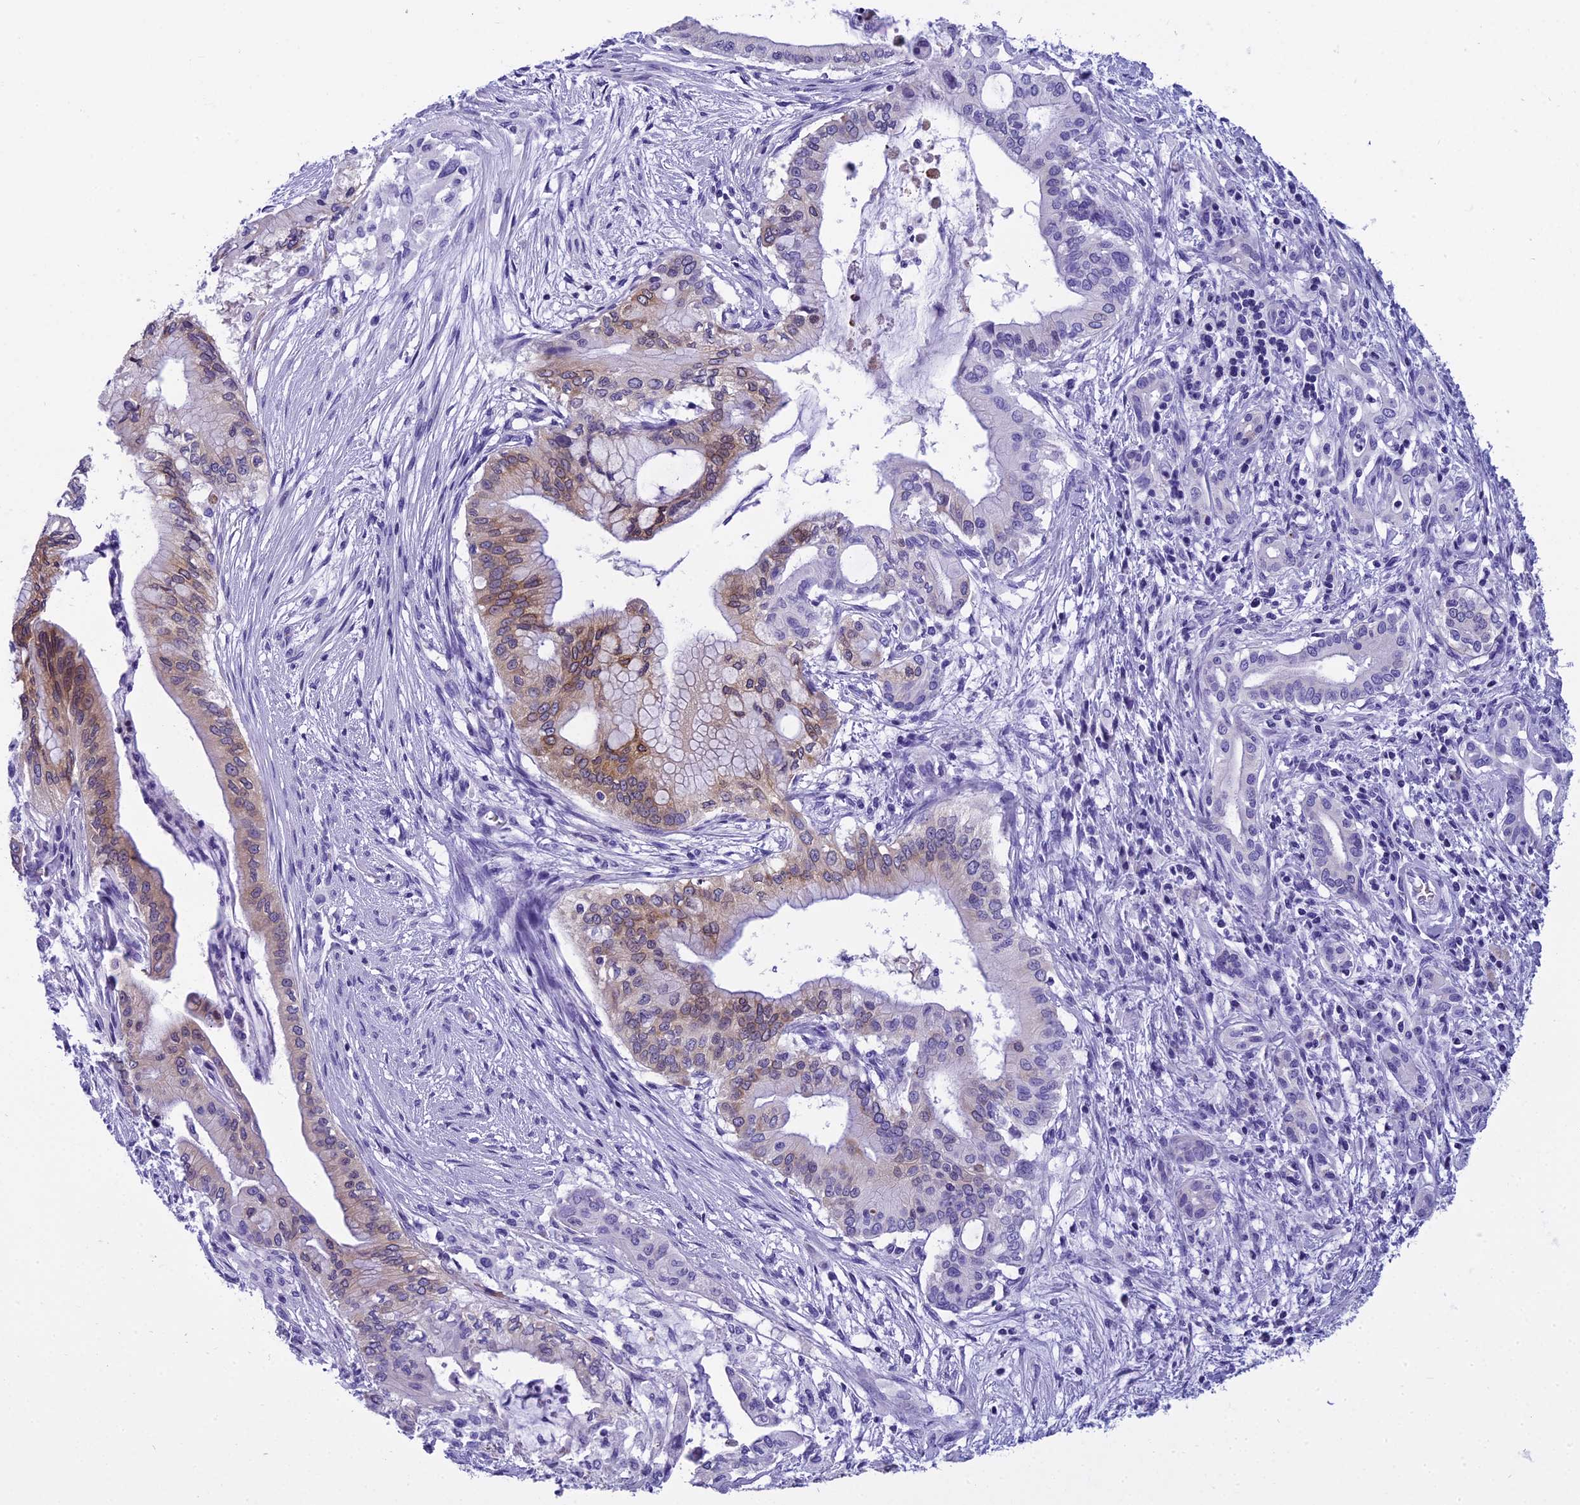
{"staining": {"intensity": "moderate", "quantity": "25%-75%", "location": "cytoplasmic/membranous"}, "tissue": "pancreatic cancer", "cell_type": "Tumor cells", "image_type": "cancer", "snomed": [{"axis": "morphology", "description": "Adenocarcinoma, NOS"}, {"axis": "topography", "description": "Pancreas"}], "caption": "Human pancreatic cancer stained for a protein (brown) shows moderate cytoplasmic/membranous positive staining in about 25%-75% of tumor cells.", "gene": "KCTD14", "patient": {"sex": "male", "age": 46}}